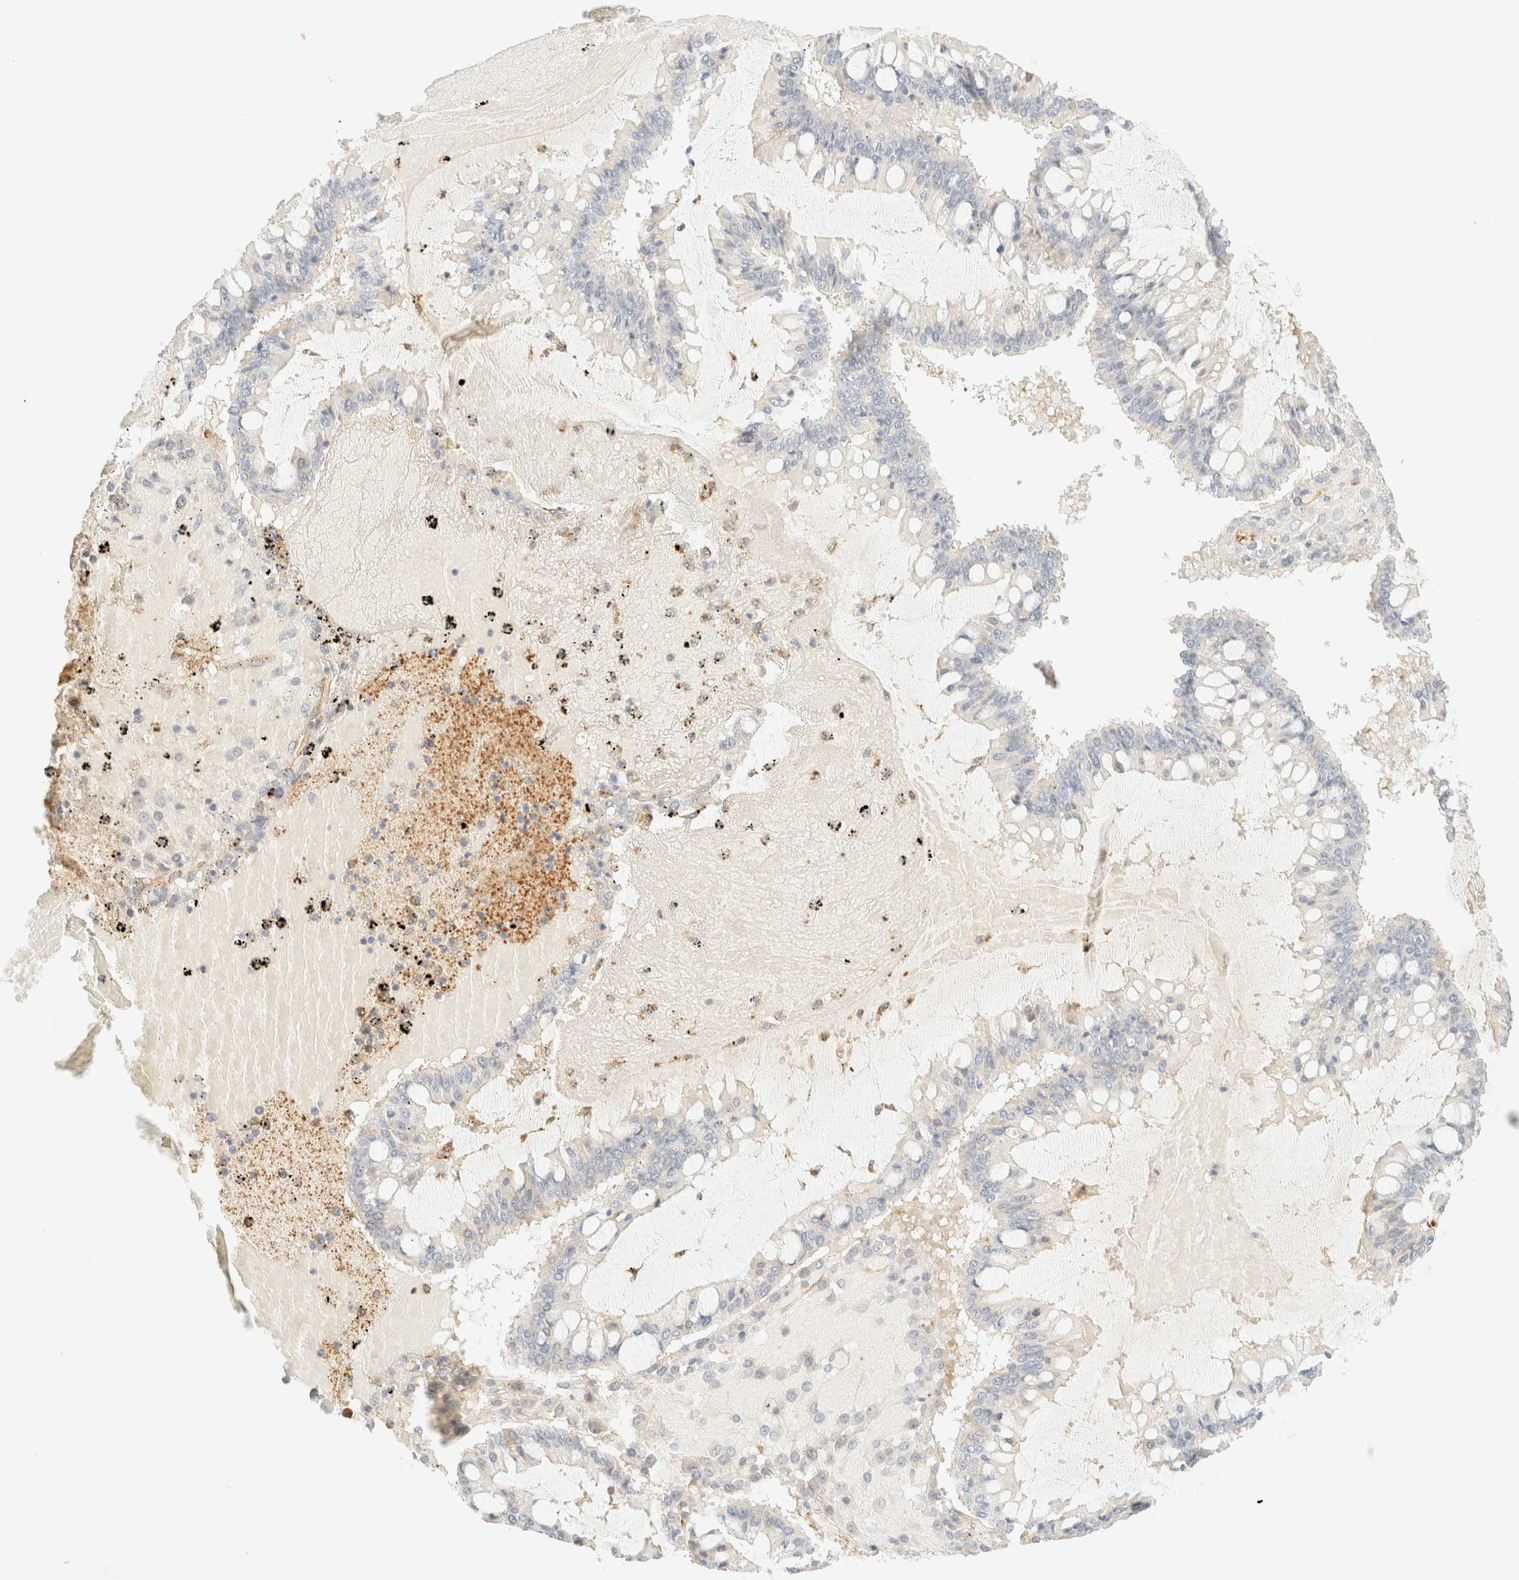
{"staining": {"intensity": "negative", "quantity": "none", "location": "none"}, "tissue": "ovarian cancer", "cell_type": "Tumor cells", "image_type": "cancer", "snomed": [{"axis": "morphology", "description": "Cystadenocarcinoma, mucinous, NOS"}, {"axis": "topography", "description": "Ovary"}], "caption": "Ovarian cancer stained for a protein using immunohistochemistry exhibits no expression tumor cells.", "gene": "OTOP2", "patient": {"sex": "female", "age": 73}}